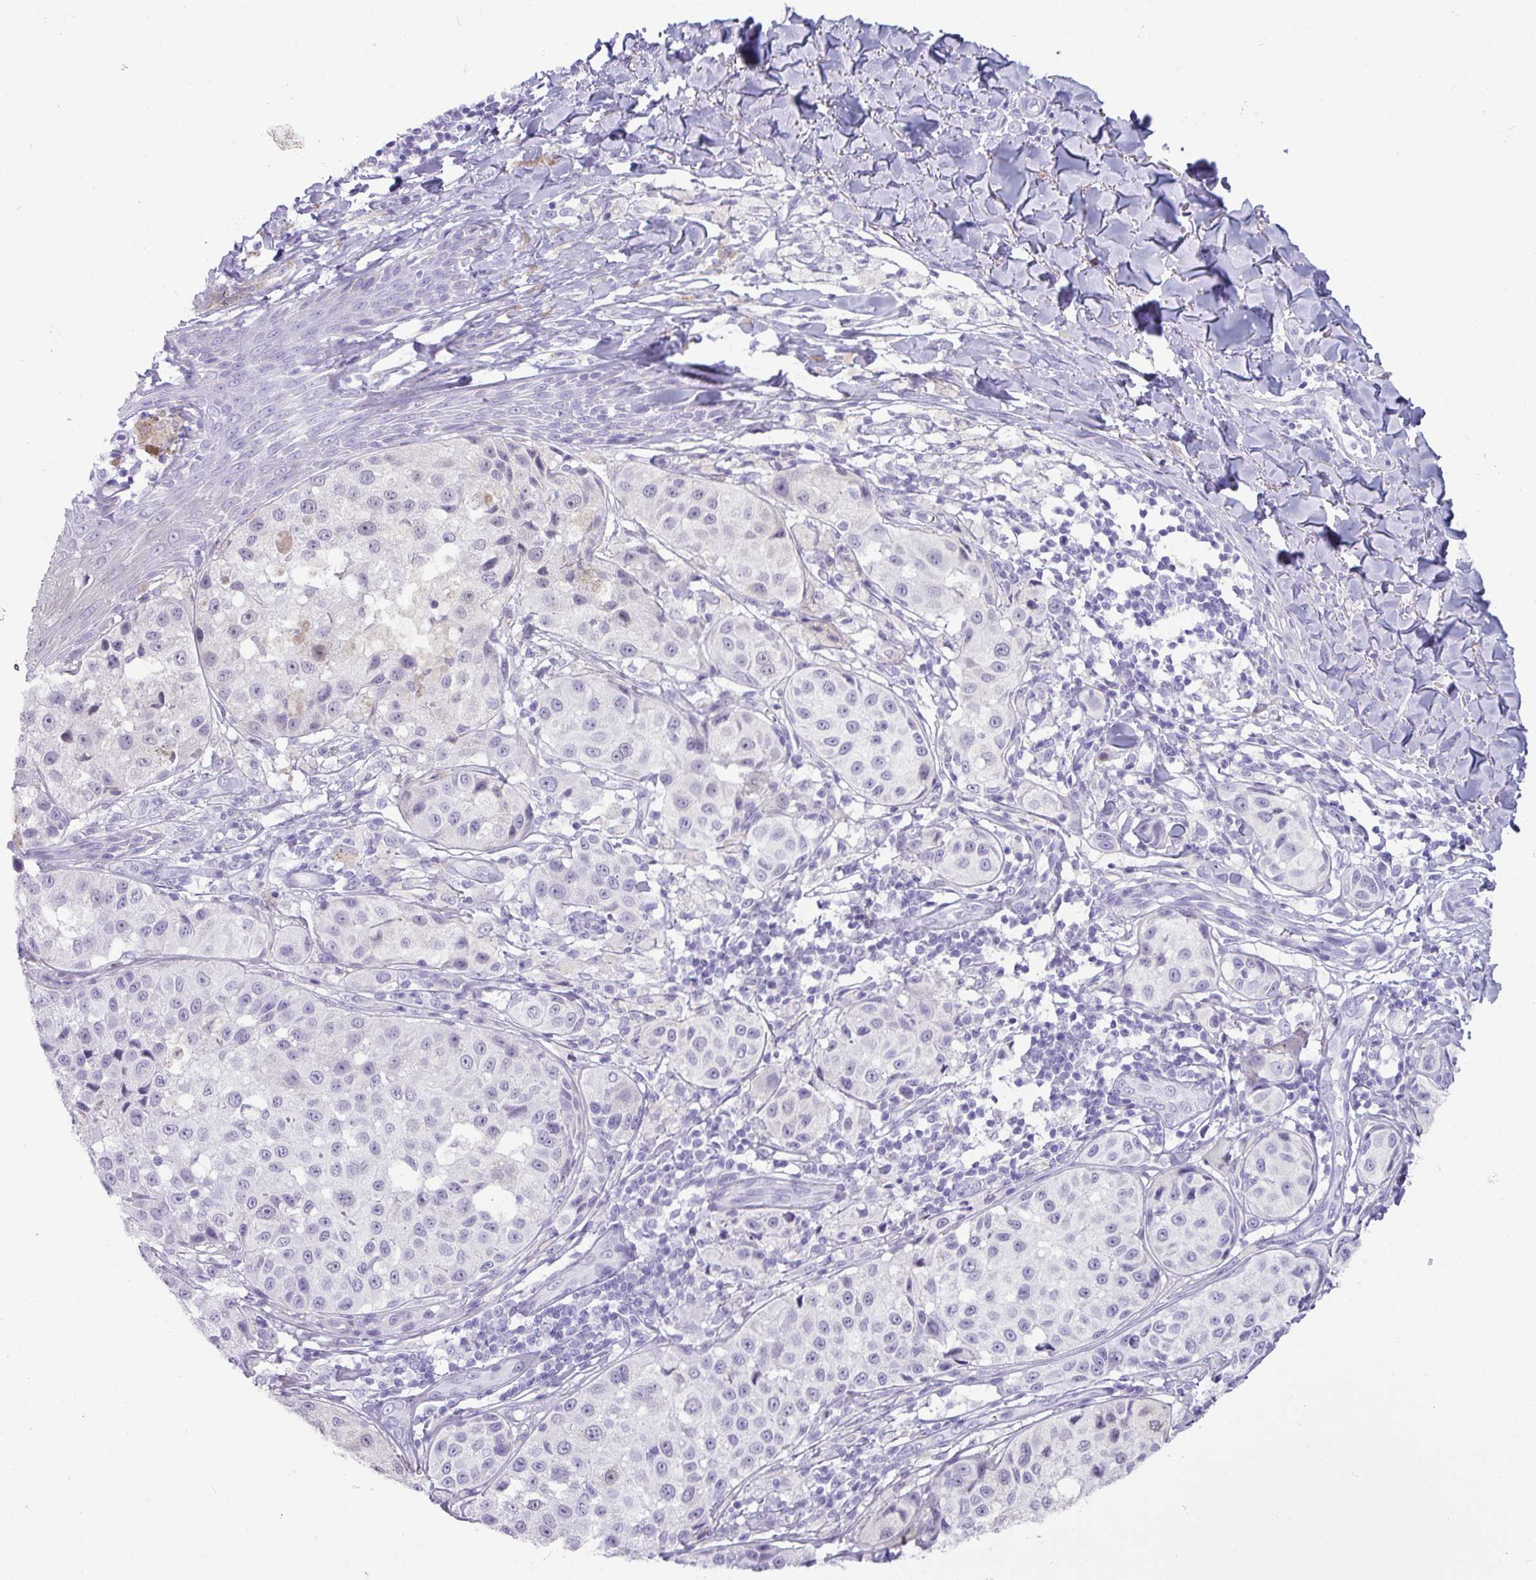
{"staining": {"intensity": "negative", "quantity": "none", "location": "none"}, "tissue": "melanoma", "cell_type": "Tumor cells", "image_type": "cancer", "snomed": [{"axis": "morphology", "description": "Malignant melanoma, NOS"}, {"axis": "topography", "description": "Skin"}], "caption": "An immunohistochemistry image of malignant melanoma is shown. There is no staining in tumor cells of malignant melanoma.", "gene": "NCCRP1", "patient": {"sex": "male", "age": 39}}